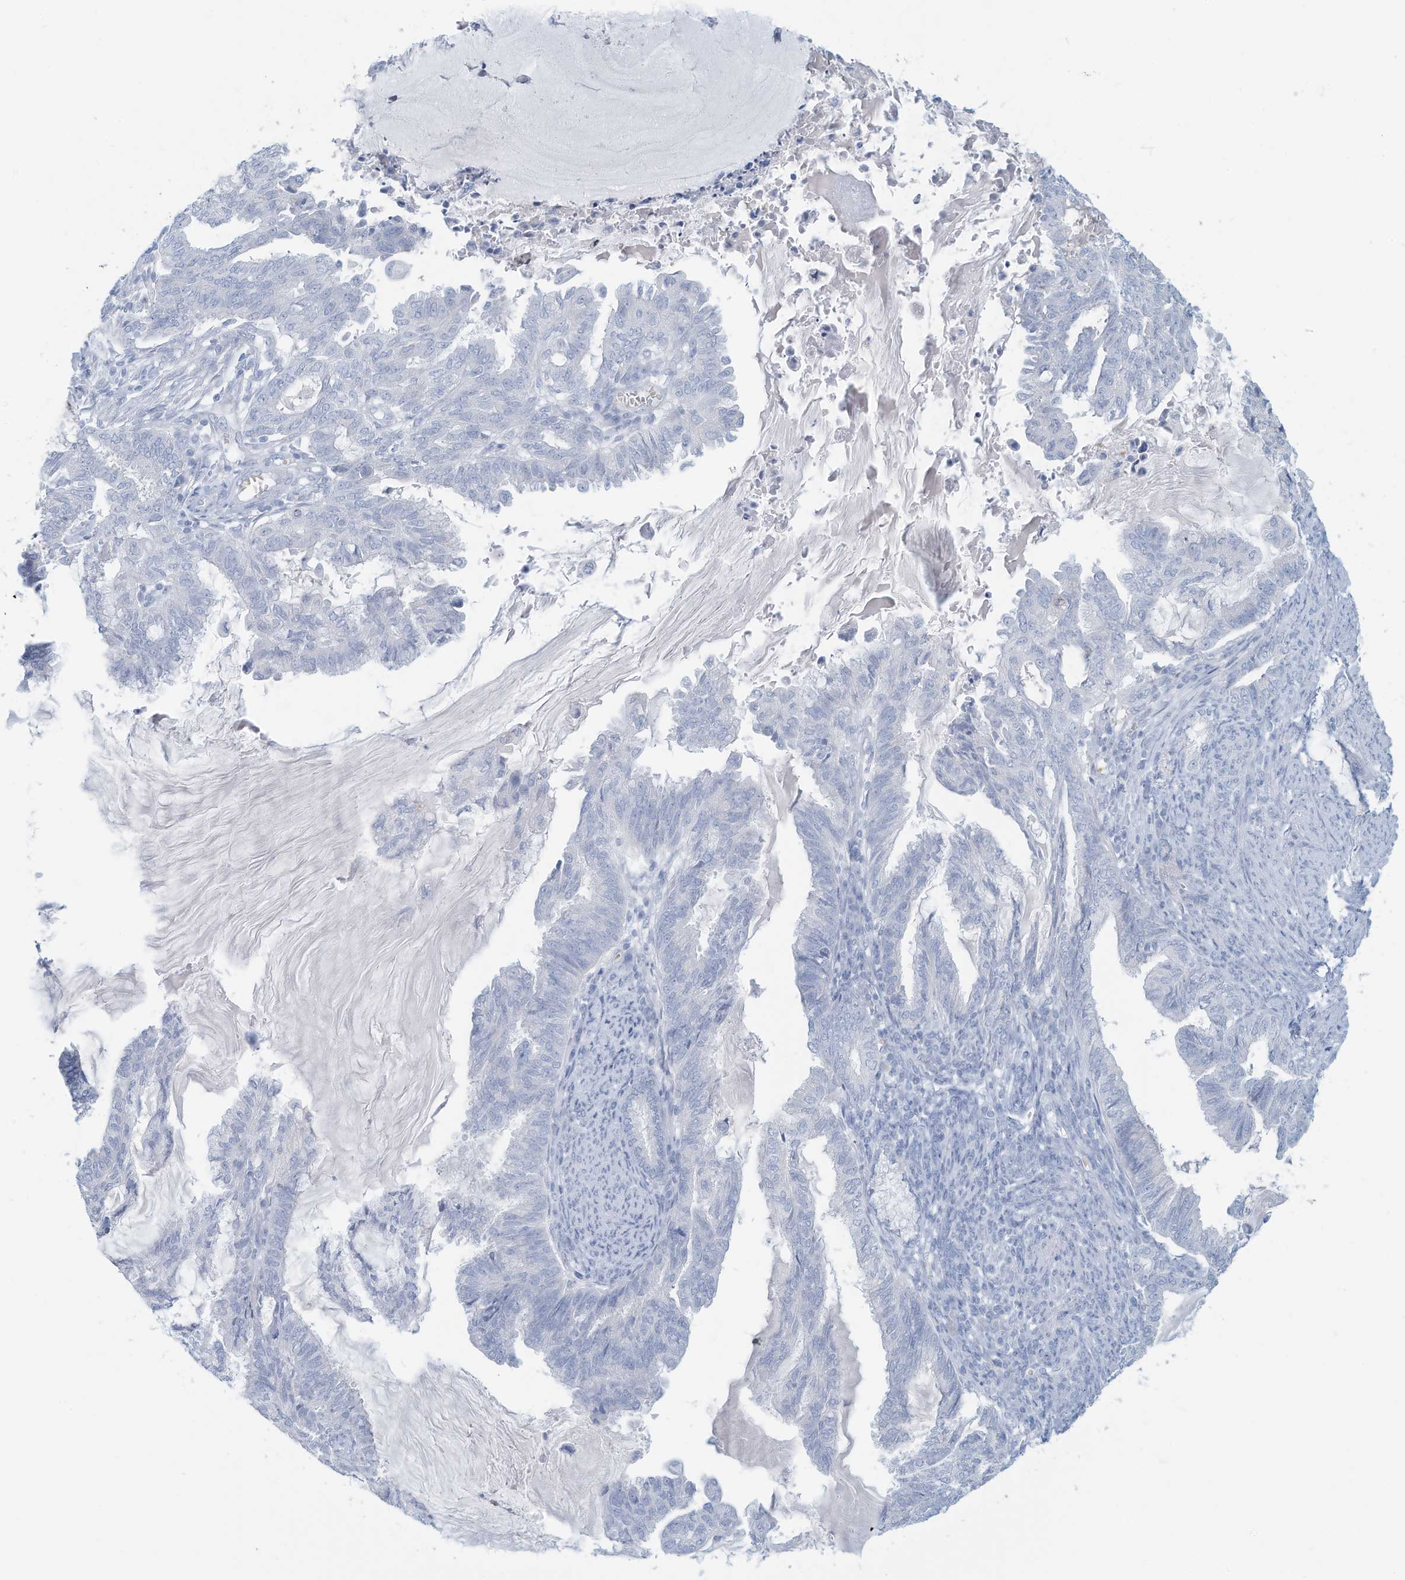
{"staining": {"intensity": "negative", "quantity": "none", "location": "none"}, "tissue": "endometrial cancer", "cell_type": "Tumor cells", "image_type": "cancer", "snomed": [{"axis": "morphology", "description": "Adenocarcinoma, NOS"}, {"axis": "topography", "description": "Endometrium"}], "caption": "Immunohistochemistry (IHC) micrograph of neoplastic tissue: human endometrial cancer (adenocarcinoma) stained with DAB (3,3'-diaminobenzidine) reveals no significant protein staining in tumor cells.", "gene": "ERI2", "patient": {"sex": "female", "age": 86}}